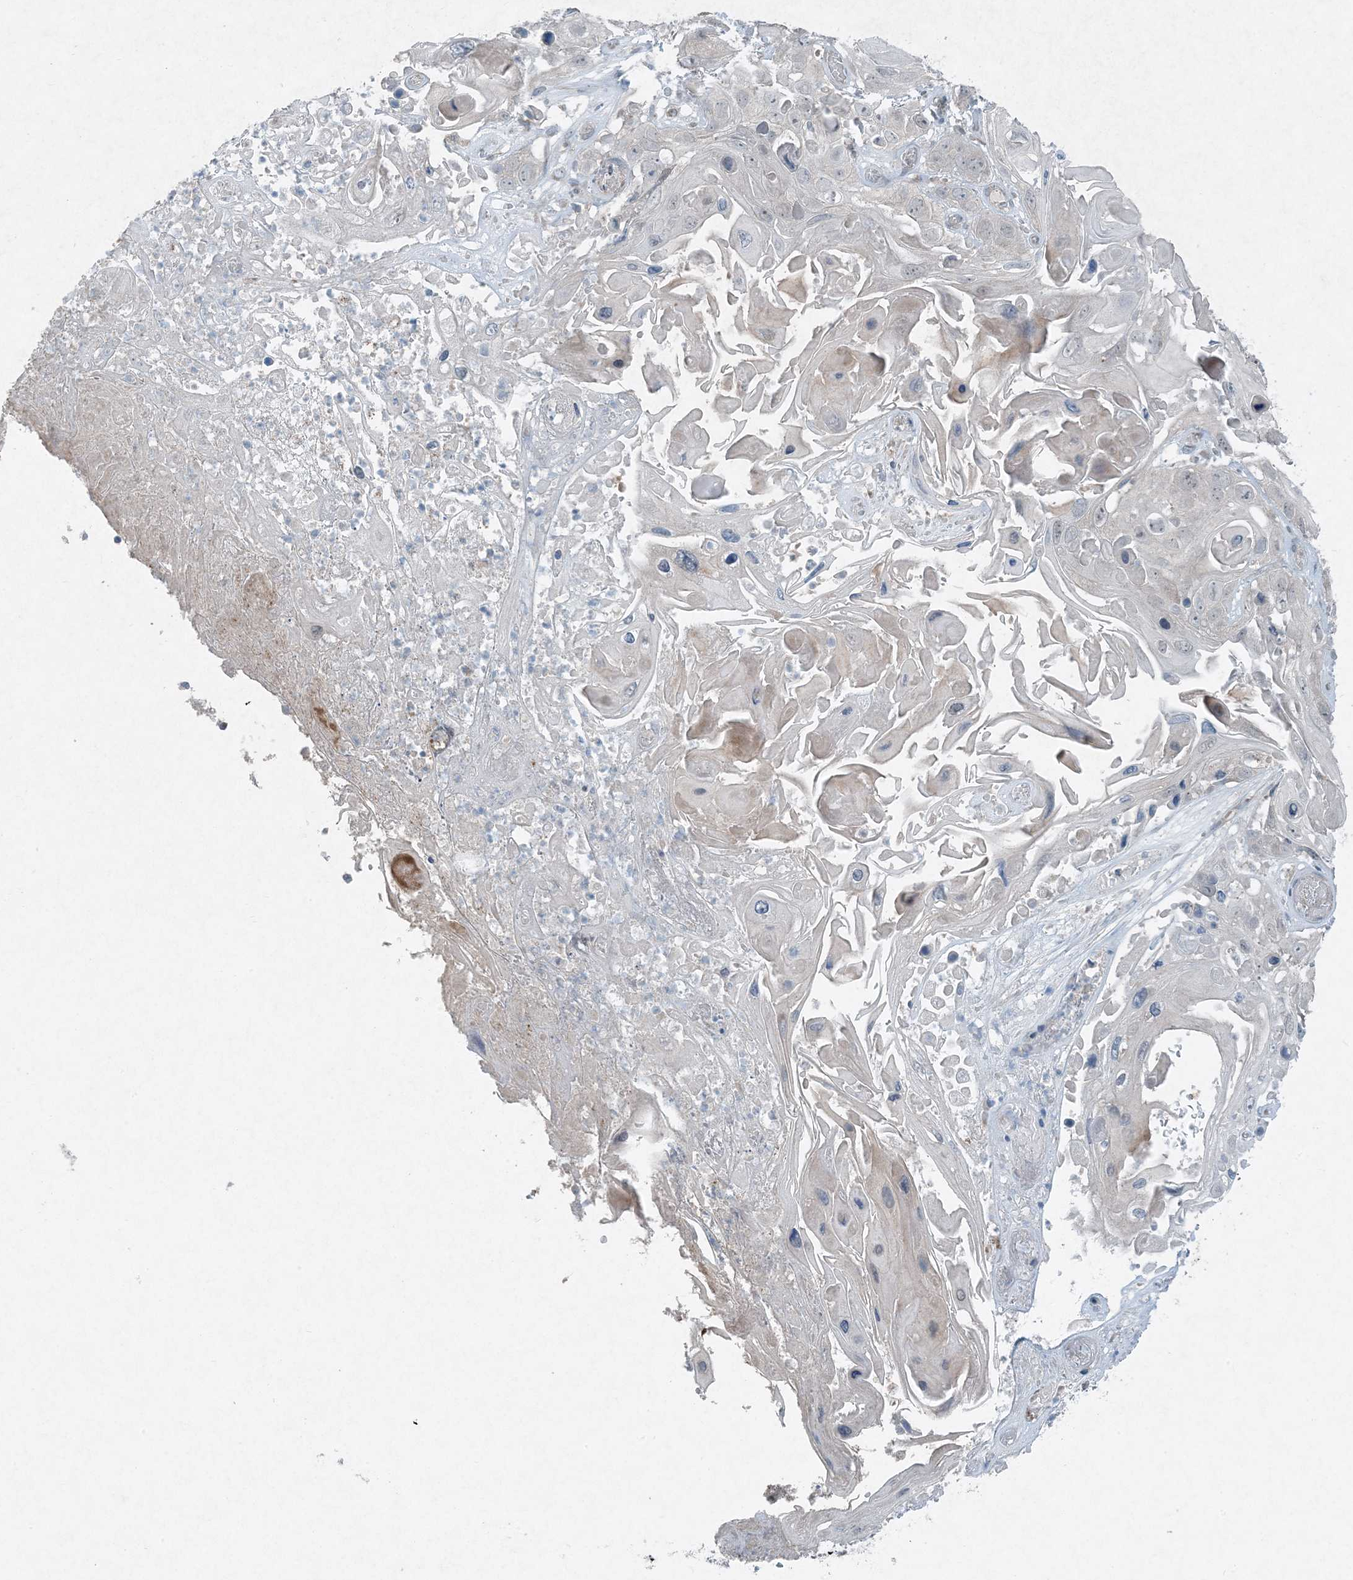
{"staining": {"intensity": "negative", "quantity": "none", "location": "none"}, "tissue": "skin cancer", "cell_type": "Tumor cells", "image_type": "cancer", "snomed": [{"axis": "morphology", "description": "Squamous cell carcinoma, NOS"}, {"axis": "topography", "description": "Skin"}], "caption": "High magnification brightfield microscopy of skin cancer stained with DAB (3,3'-diaminobenzidine) (brown) and counterstained with hematoxylin (blue): tumor cells show no significant staining.", "gene": "MITD1", "patient": {"sex": "male", "age": 55}}